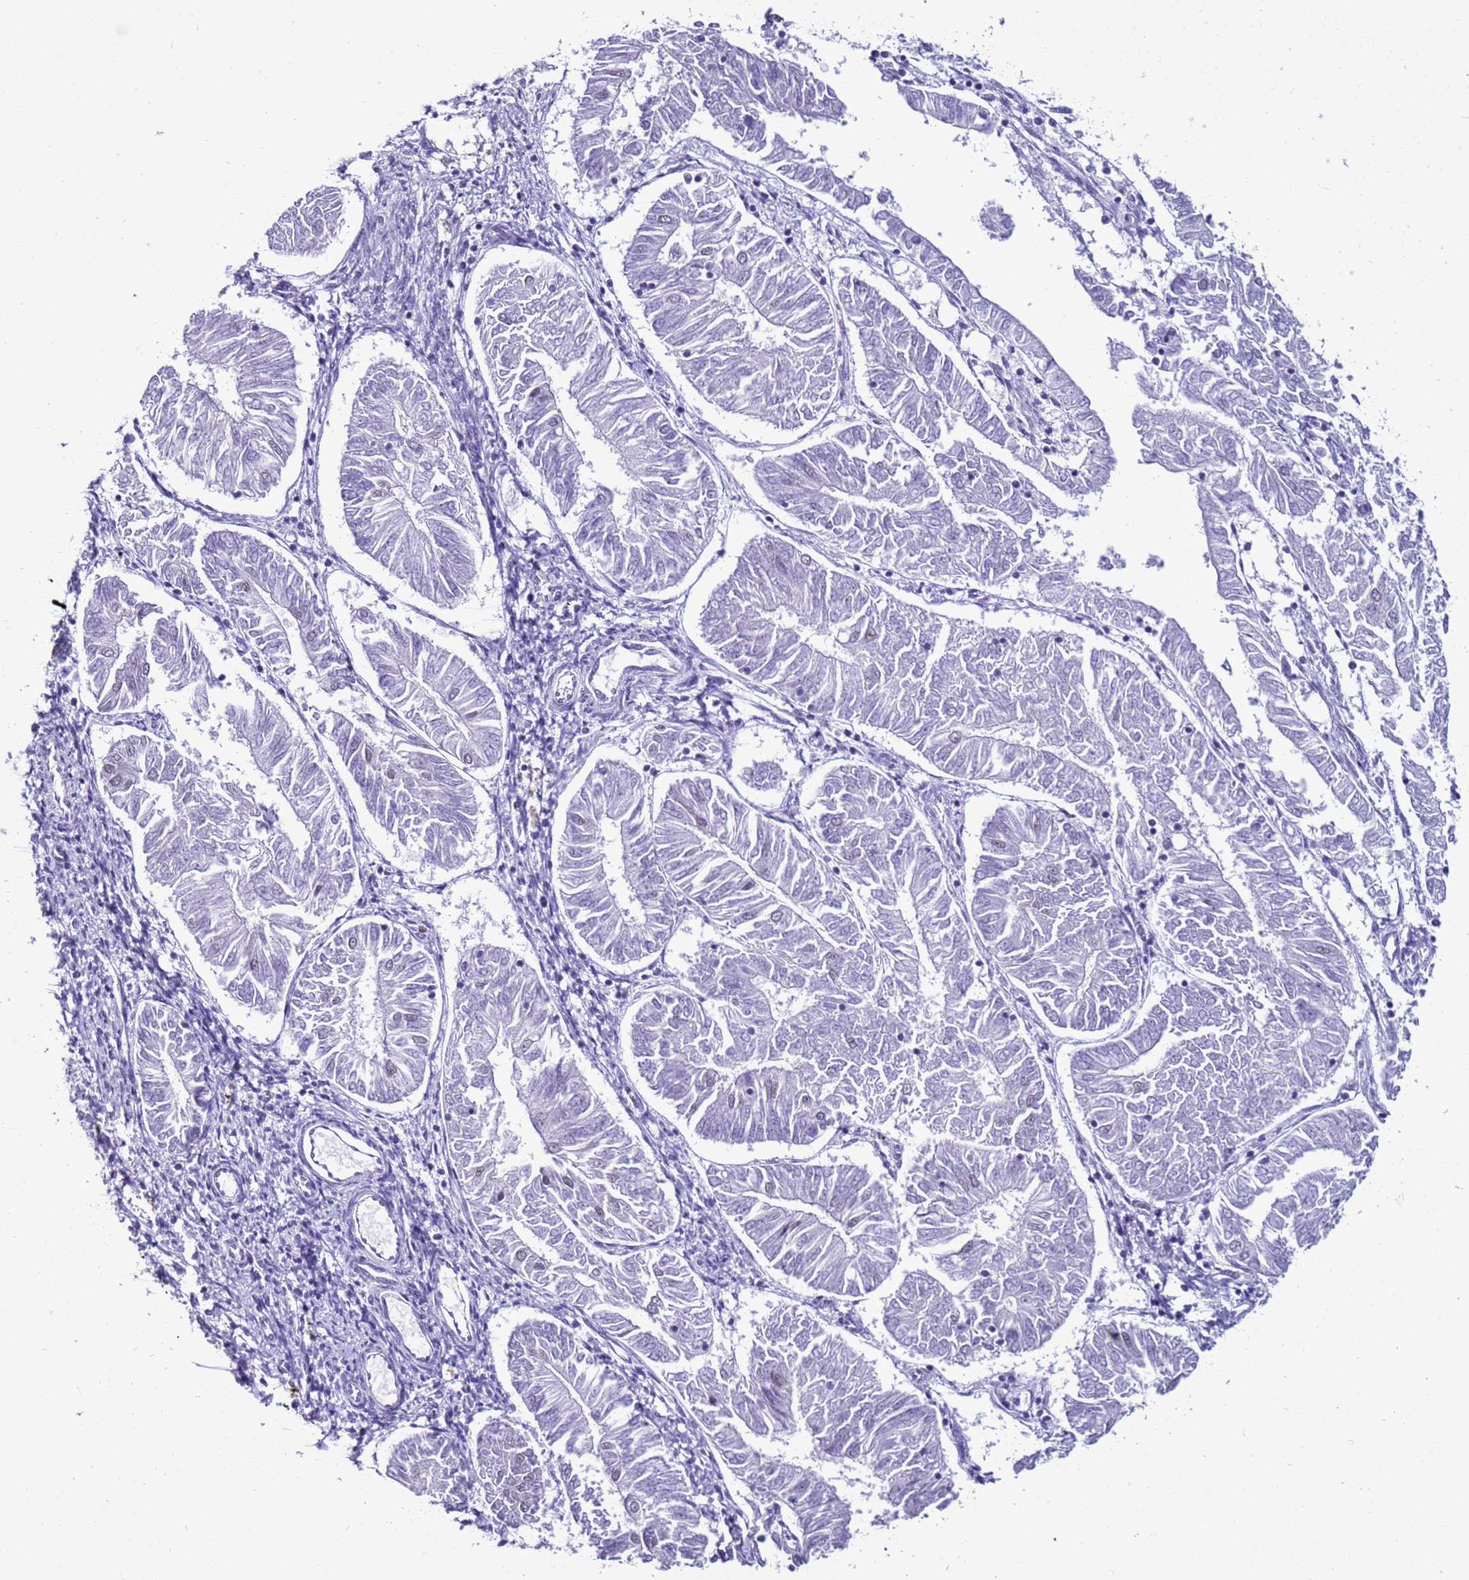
{"staining": {"intensity": "negative", "quantity": "none", "location": "none"}, "tissue": "endometrial cancer", "cell_type": "Tumor cells", "image_type": "cancer", "snomed": [{"axis": "morphology", "description": "Adenocarcinoma, NOS"}, {"axis": "topography", "description": "Endometrium"}], "caption": "A micrograph of endometrial adenocarcinoma stained for a protein exhibits no brown staining in tumor cells.", "gene": "DHX15", "patient": {"sex": "female", "age": 58}}